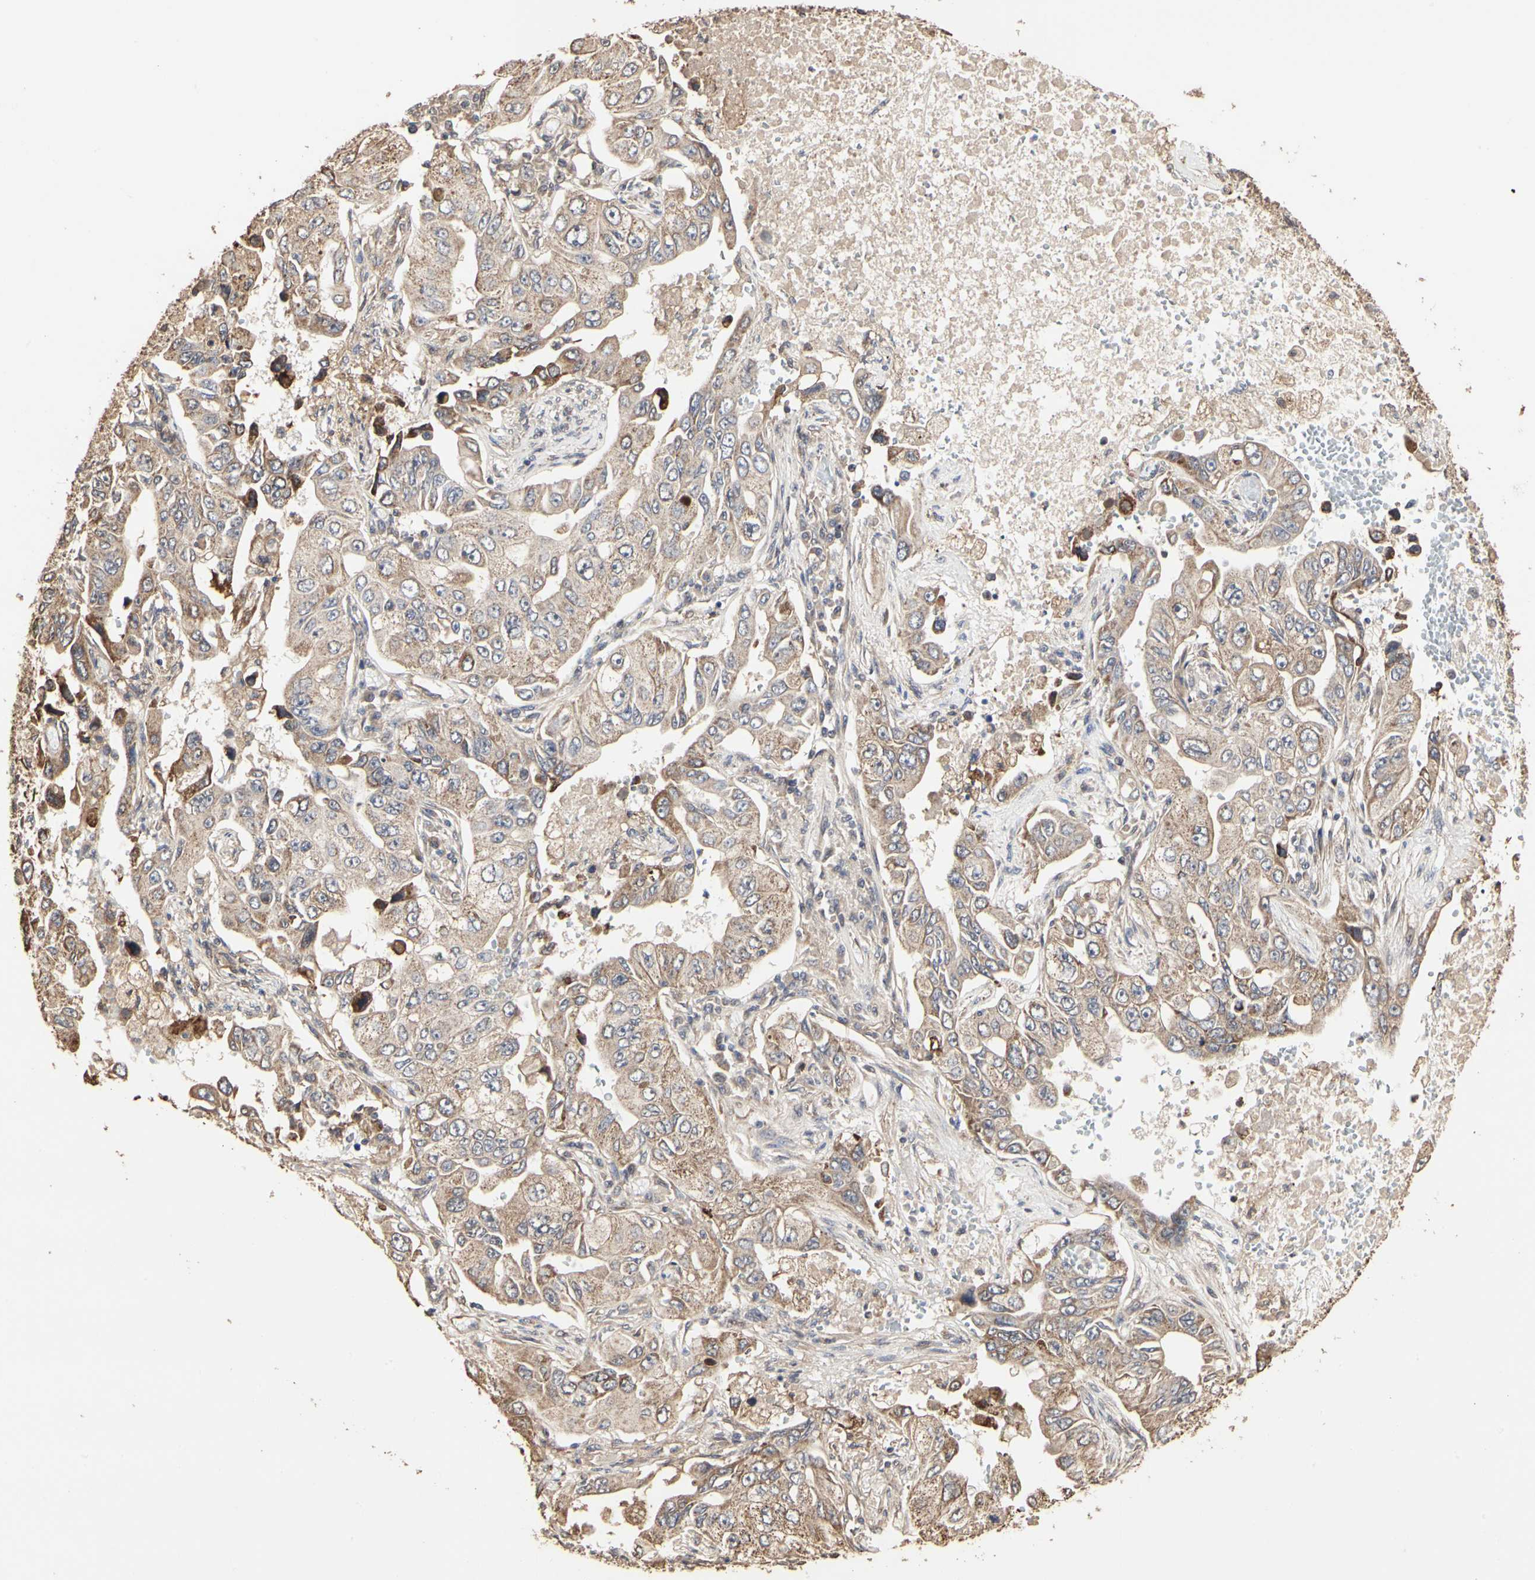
{"staining": {"intensity": "moderate", "quantity": ">75%", "location": "cytoplasmic/membranous"}, "tissue": "lung cancer", "cell_type": "Tumor cells", "image_type": "cancer", "snomed": [{"axis": "morphology", "description": "Adenocarcinoma, NOS"}, {"axis": "topography", "description": "Lung"}], "caption": "Human adenocarcinoma (lung) stained with a brown dye demonstrates moderate cytoplasmic/membranous positive positivity in about >75% of tumor cells.", "gene": "TAOK1", "patient": {"sex": "male", "age": 84}}